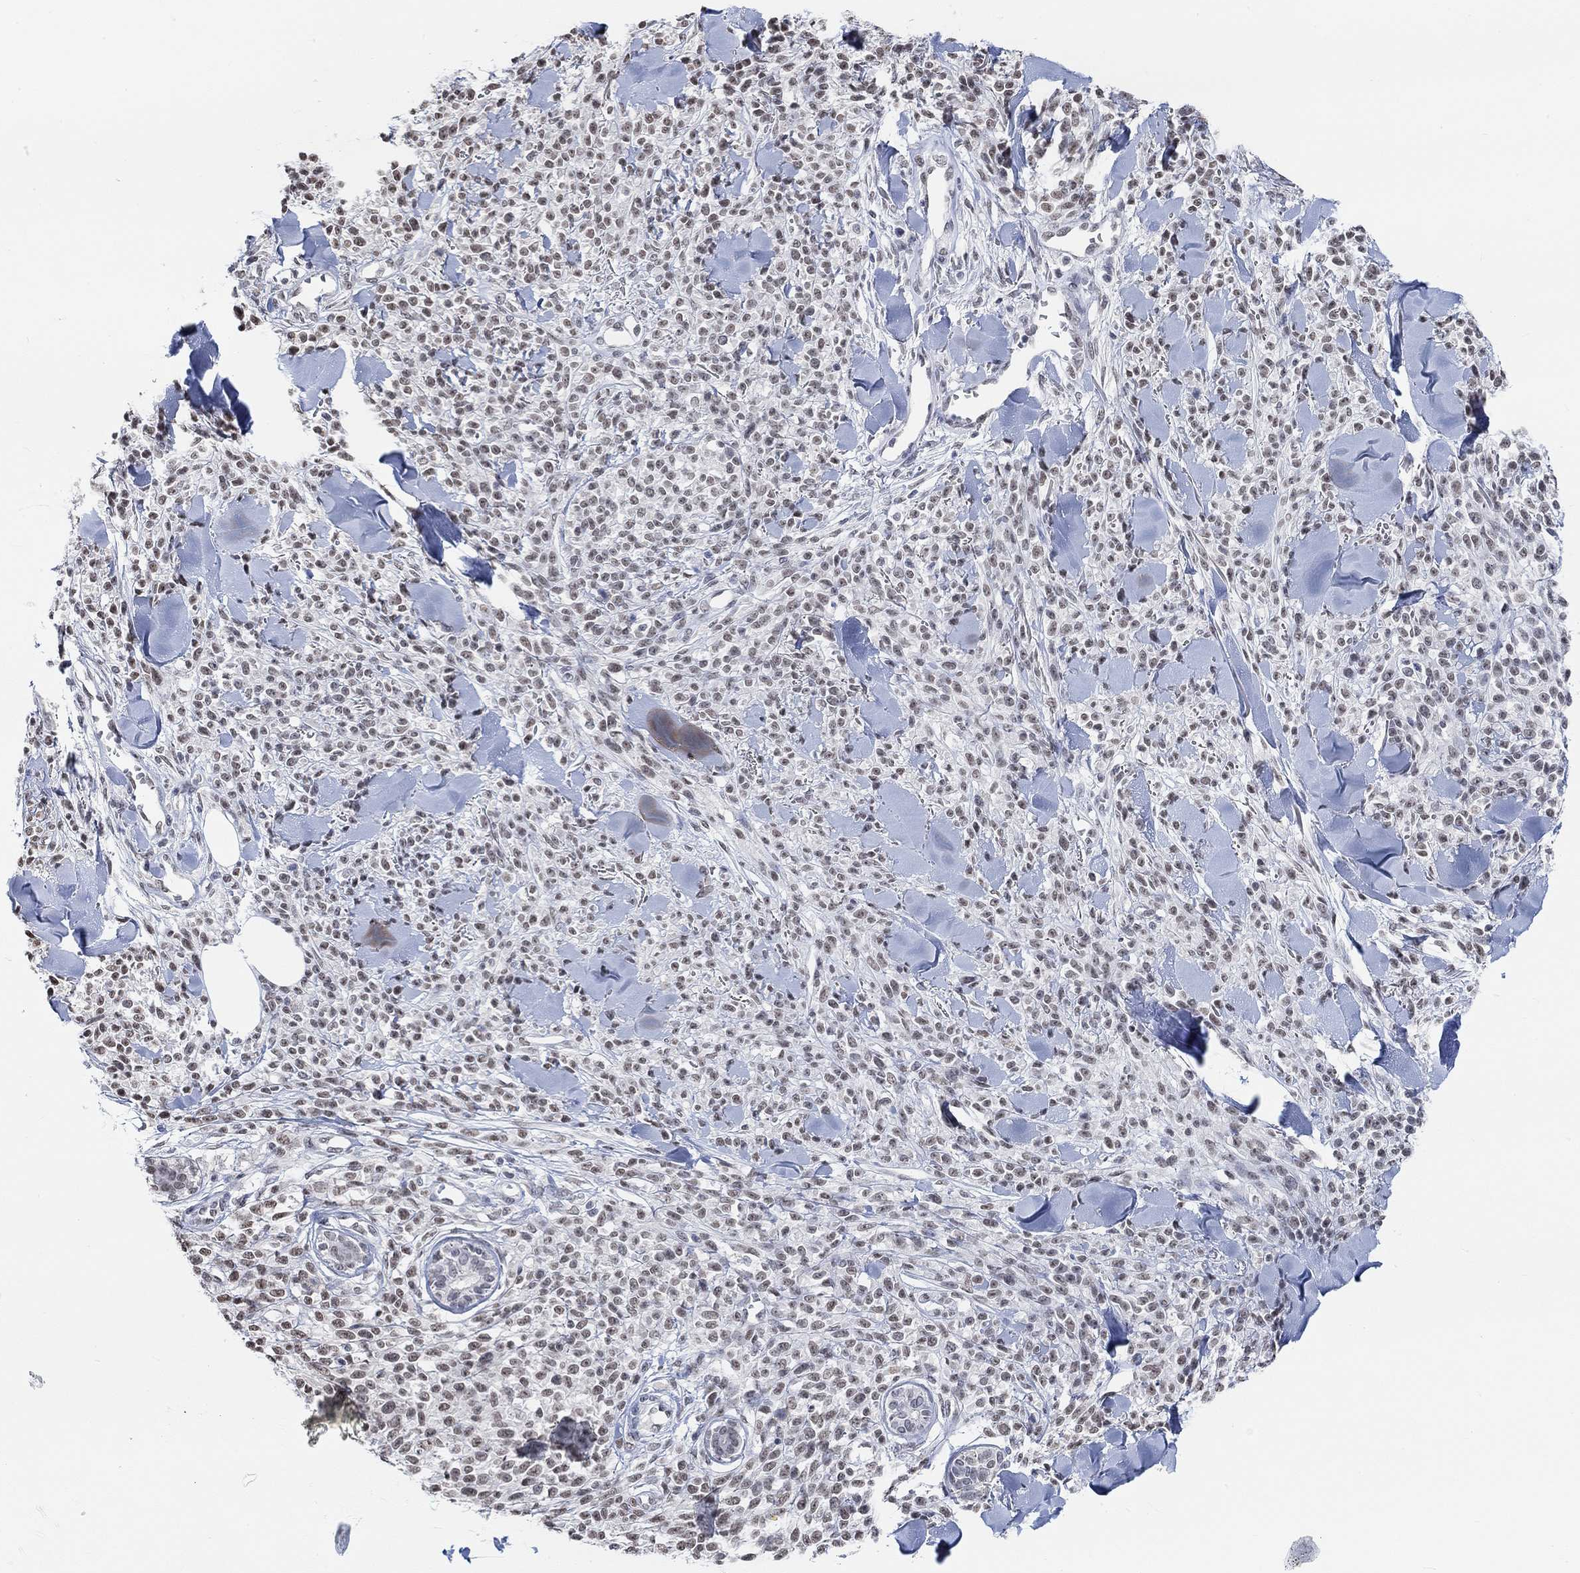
{"staining": {"intensity": "weak", "quantity": ">75%", "location": "nuclear"}, "tissue": "melanoma", "cell_type": "Tumor cells", "image_type": "cancer", "snomed": [{"axis": "morphology", "description": "Malignant melanoma, NOS"}, {"axis": "topography", "description": "Skin"}, {"axis": "topography", "description": "Skin of trunk"}], "caption": "A micrograph of human malignant melanoma stained for a protein shows weak nuclear brown staining in tumor cells.", "gene": "PURG", "patient": {"sex": "male", "age": 74}}